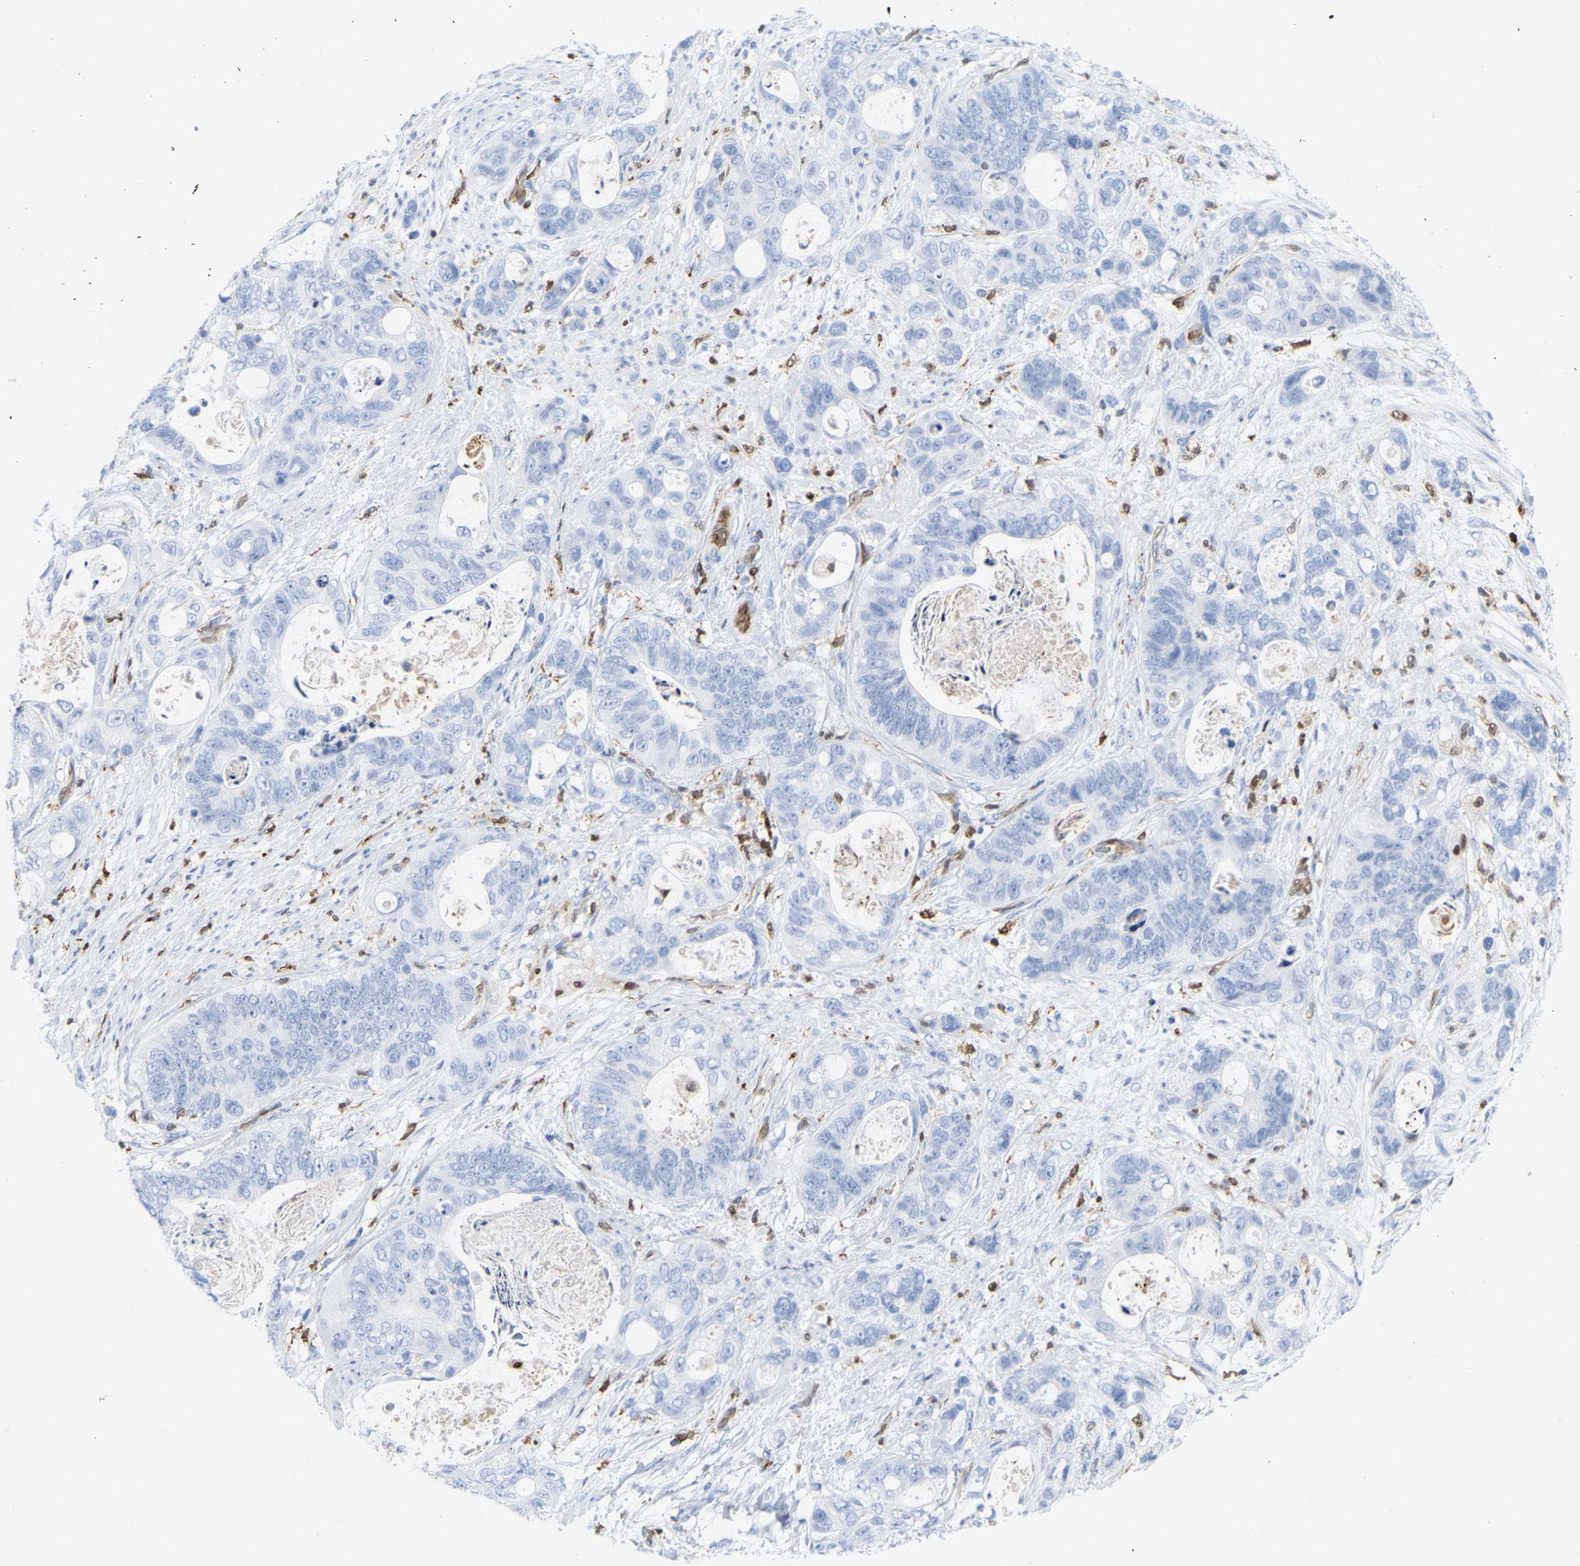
{"staining": {"intensity": "negative", "quantity": "none", "location": "none"}, "tissue": "stomach cancer", "cell_type": "Tumor cells", "image_type": "cancer", "snomed": [{"axis": "morphology", "description": "Normal tissue, NOS"}, {"axis": "morphology", "description": "Adenocarcinoma, NOS"}, {"axis": "topography", "description": "Stomach"}], "caption": "IHC micrograph of neoplastic tissue: stomach cancer (adenocarcinoma) stained with DAB (3,3'-diaminobenzidine) demonstrates no significant protein expression in tumor cells.", "gene": "GIMAP4", "patient": {"sex": "female", "age": 89}}